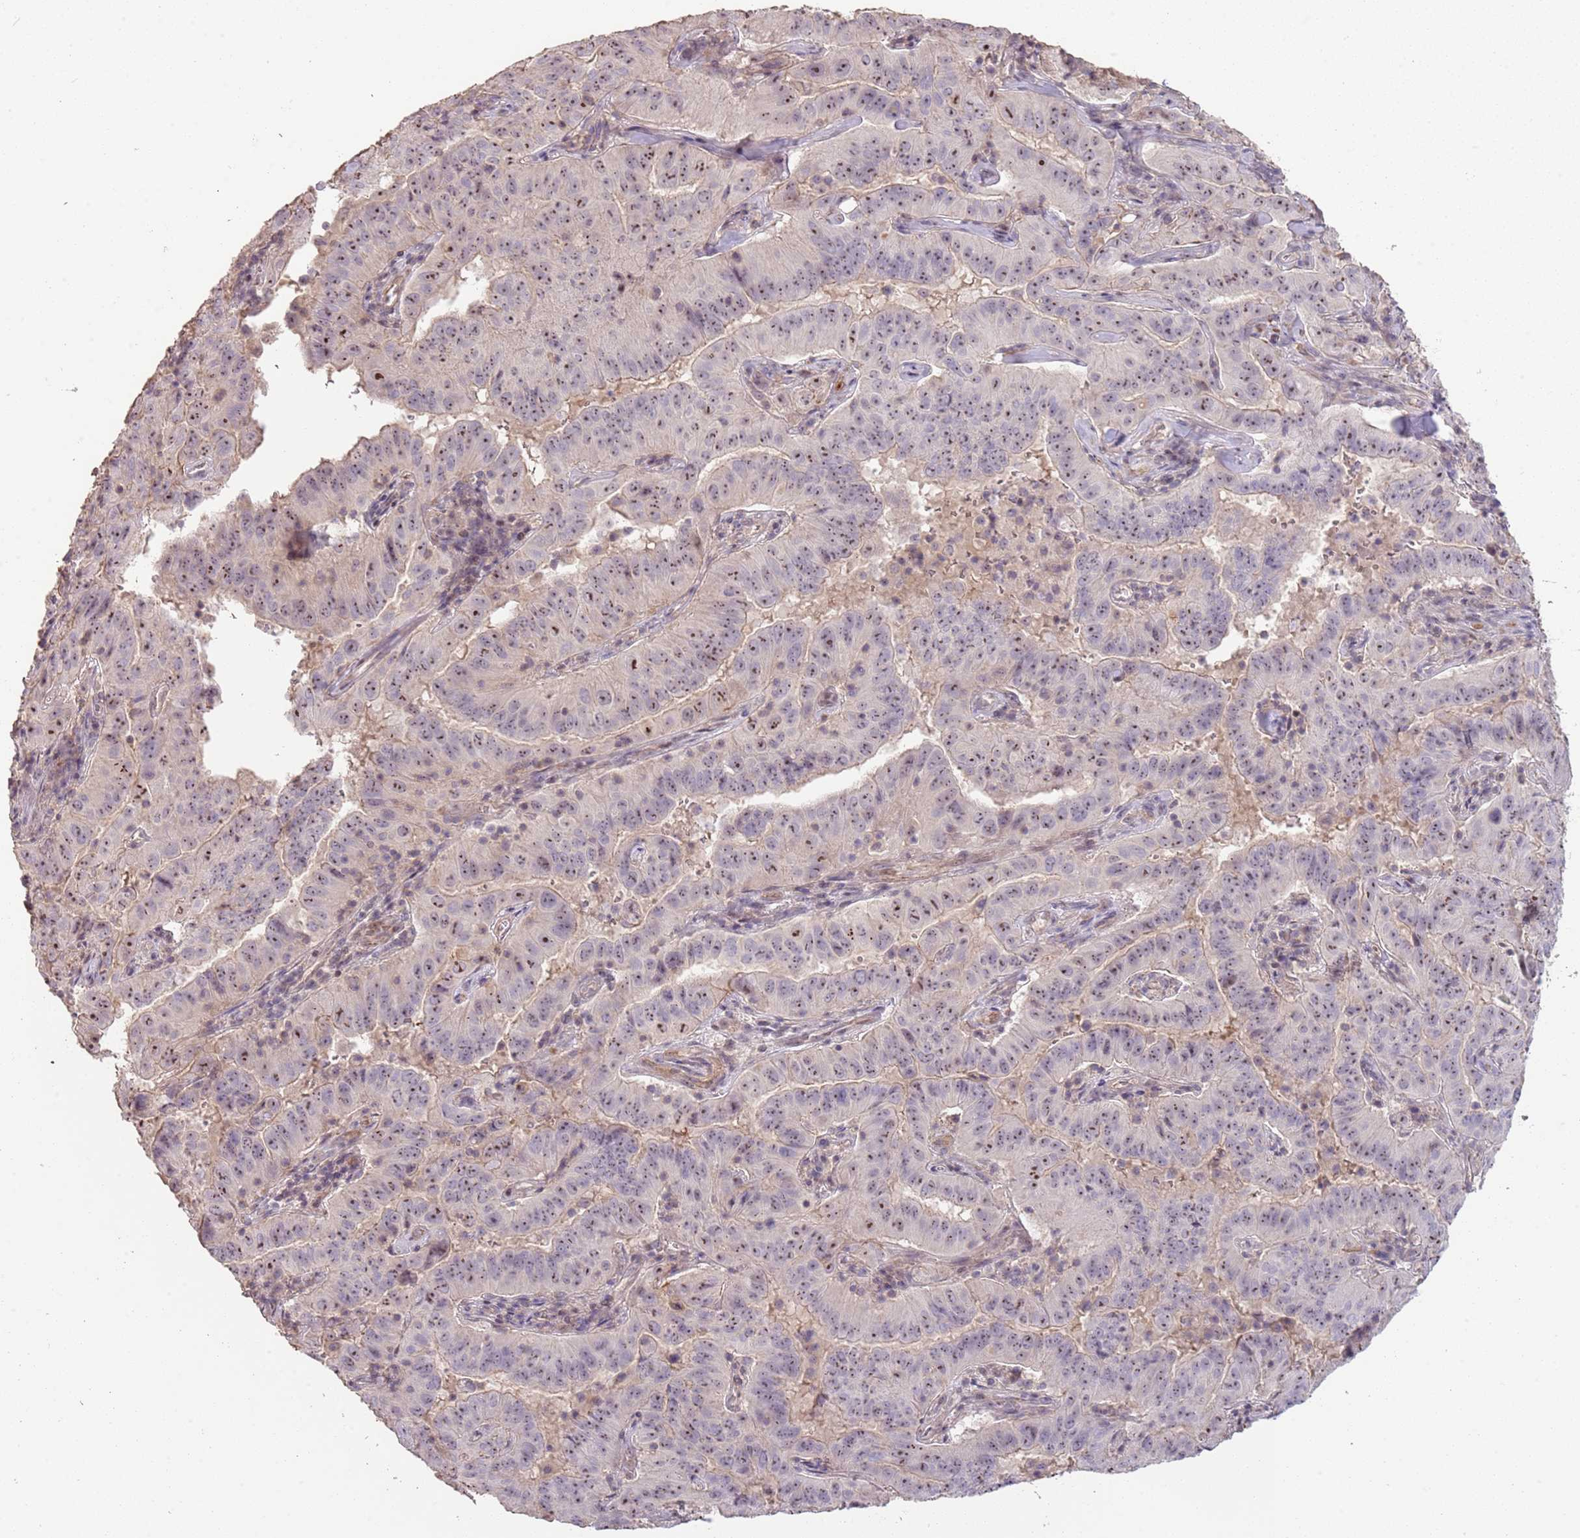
{"staining": {"intensity": "moderate", "quantity": ">75%", "location": "nuclear"}, "tissue": "pancreatic cancer", "cell_type": "Tumor cells", "image_type": "cancer", "snomed": [{"axis": "morphology", "description": "Adenocarcinoma, NOS"}, {"axis": "topography", "description": "Pancreas"}], "caption": "Pancreatic cancer stained for a protein (brown) displays moderate nuclear positive staining in about >75% of tumor cells.", "gene": "ADTRP", "patient": {"sex": "male", "age": 63}}